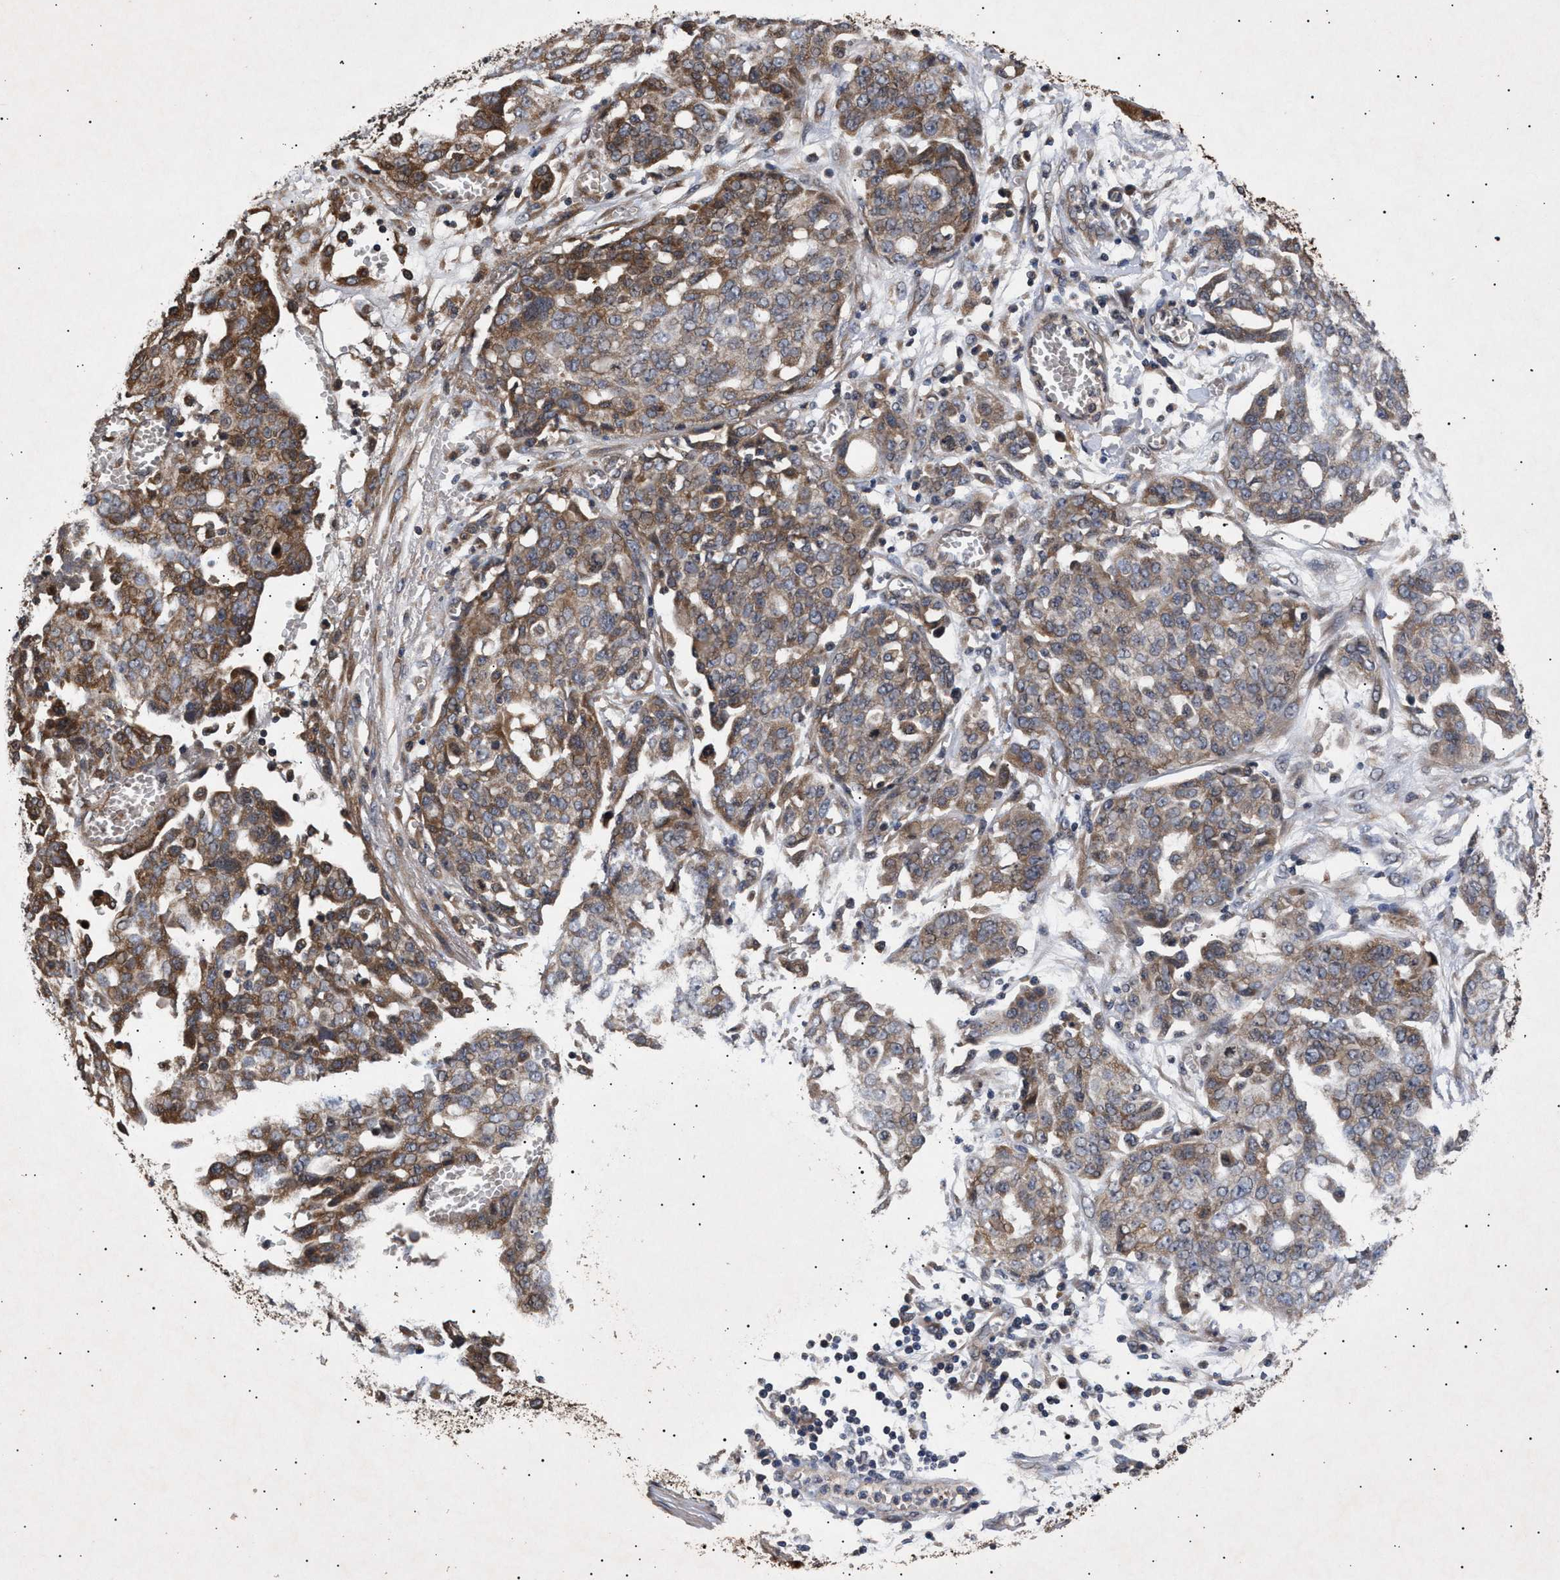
{"staining": {"intensity": "moderate", "quantity": "25%-75%", "location": "cytoplasmic/membranous"}, "tissue": "ovarian cancer", "cell_type": "Tumor cells", "image_type": "cancer", "snomed": [{"axis": "morphology", "description": "Cystadenocarcinoma, serous, NOS"}, {"axis": "topography", "description": "Soft tissue"}, {"axis": "topography", "description": "Ovary"}], "caption": "A brown stain labels moderate cytoplasmic/membranous positivity of a protein in human ovarian serous cystadenocarcinoma tumor cells. The protein is shown in brown color, while the nuclei are stained blue.", "gene": "ITGB5", "patient": {"sex": "female", "age": 57}}